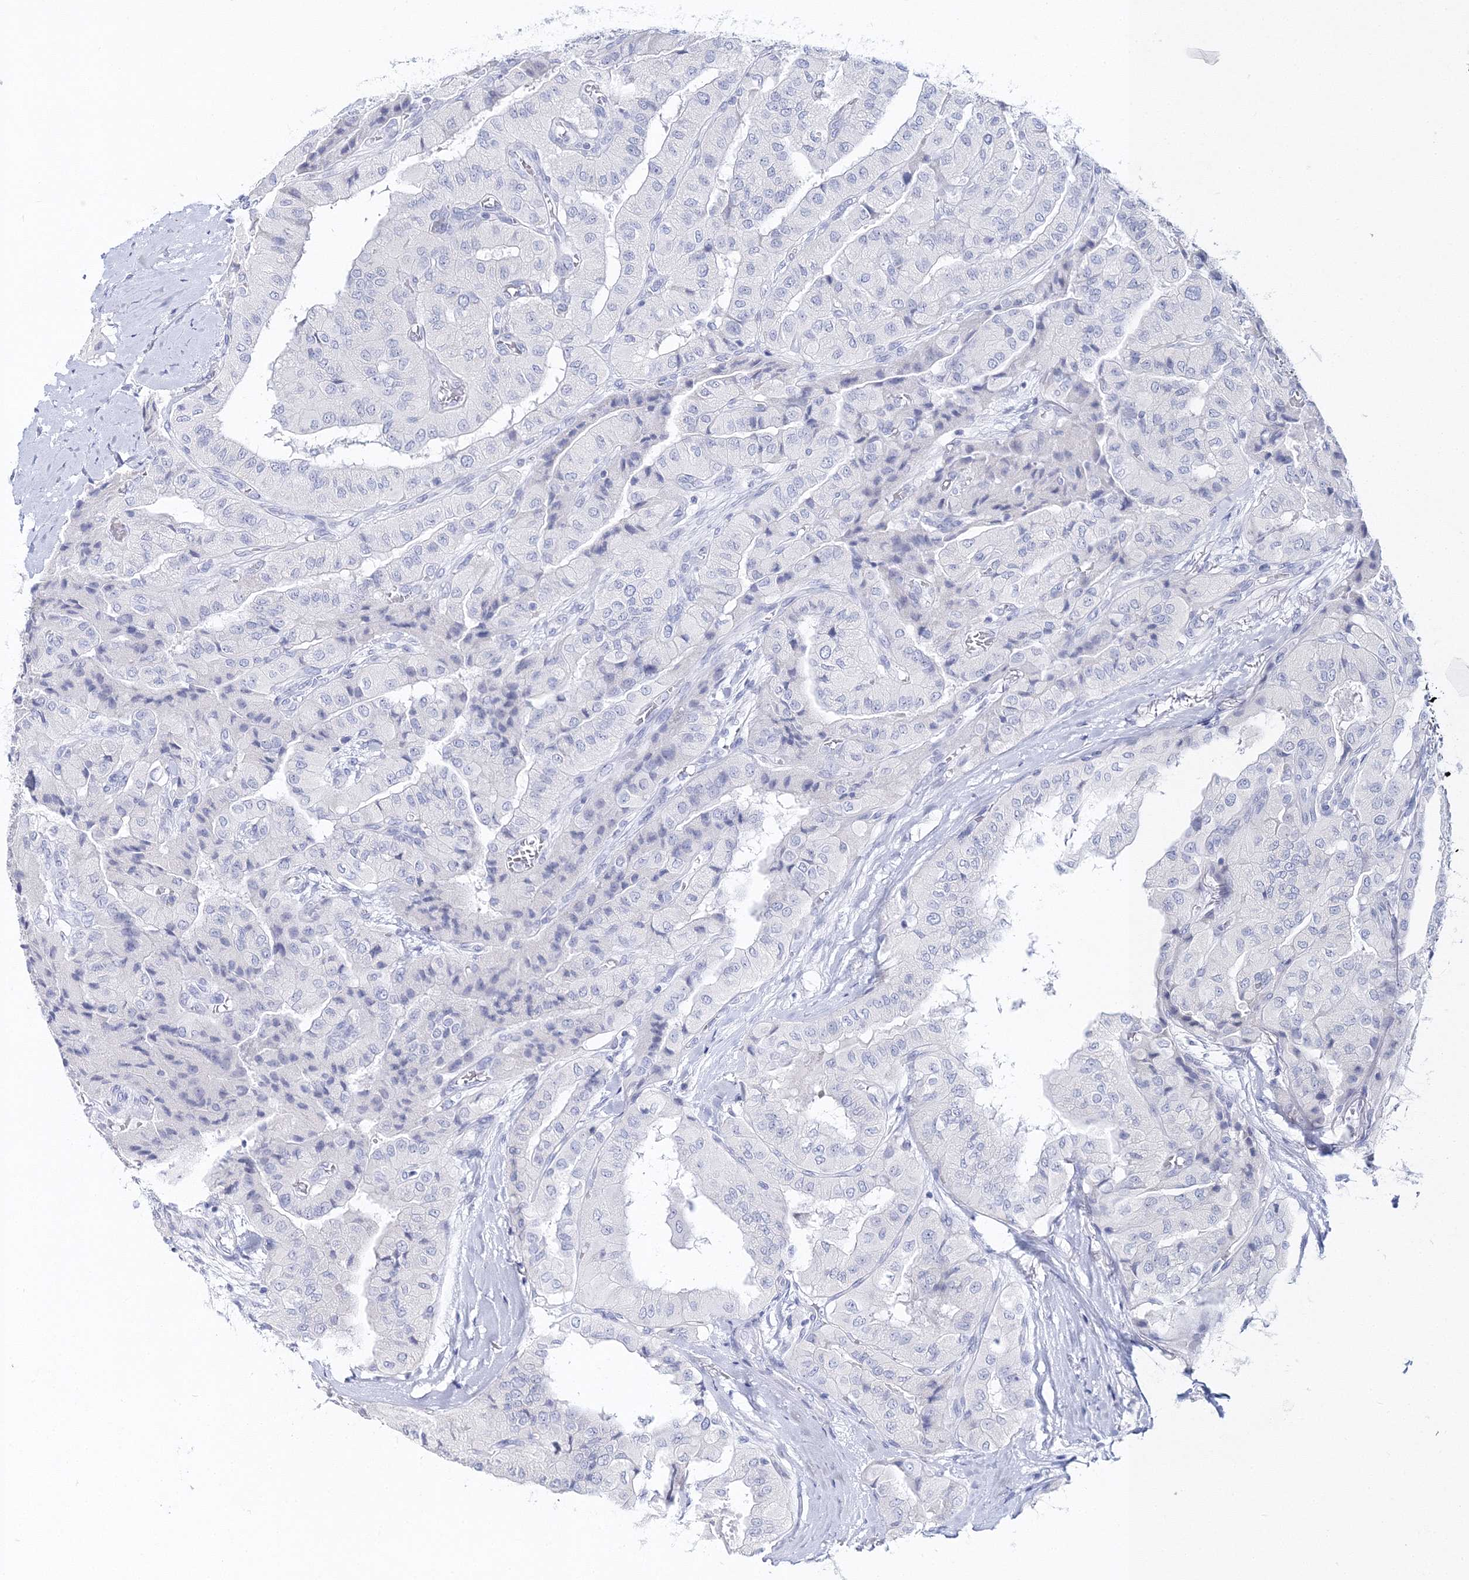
{"staining": {"intensity": "negative", "quantity": "none", "location": "none"}, "tissue": "thyroid cancer", "cell_type": "Tumor cells", "image_type": "cancer", "snomed": [{"axis": "morphology", "description": "Papillary adenocarcinoma, NOS"}, {"axis": "topography", "description": "Thyroid gland"}], "caption": "Micrograph shows no protein expression in tumor cells of thyroid papillary adenocarcinoma tissue. Nuclei are stained in blue.", "gene": "MYOZ2", "patient": {"sex": "female", "age": 59}}